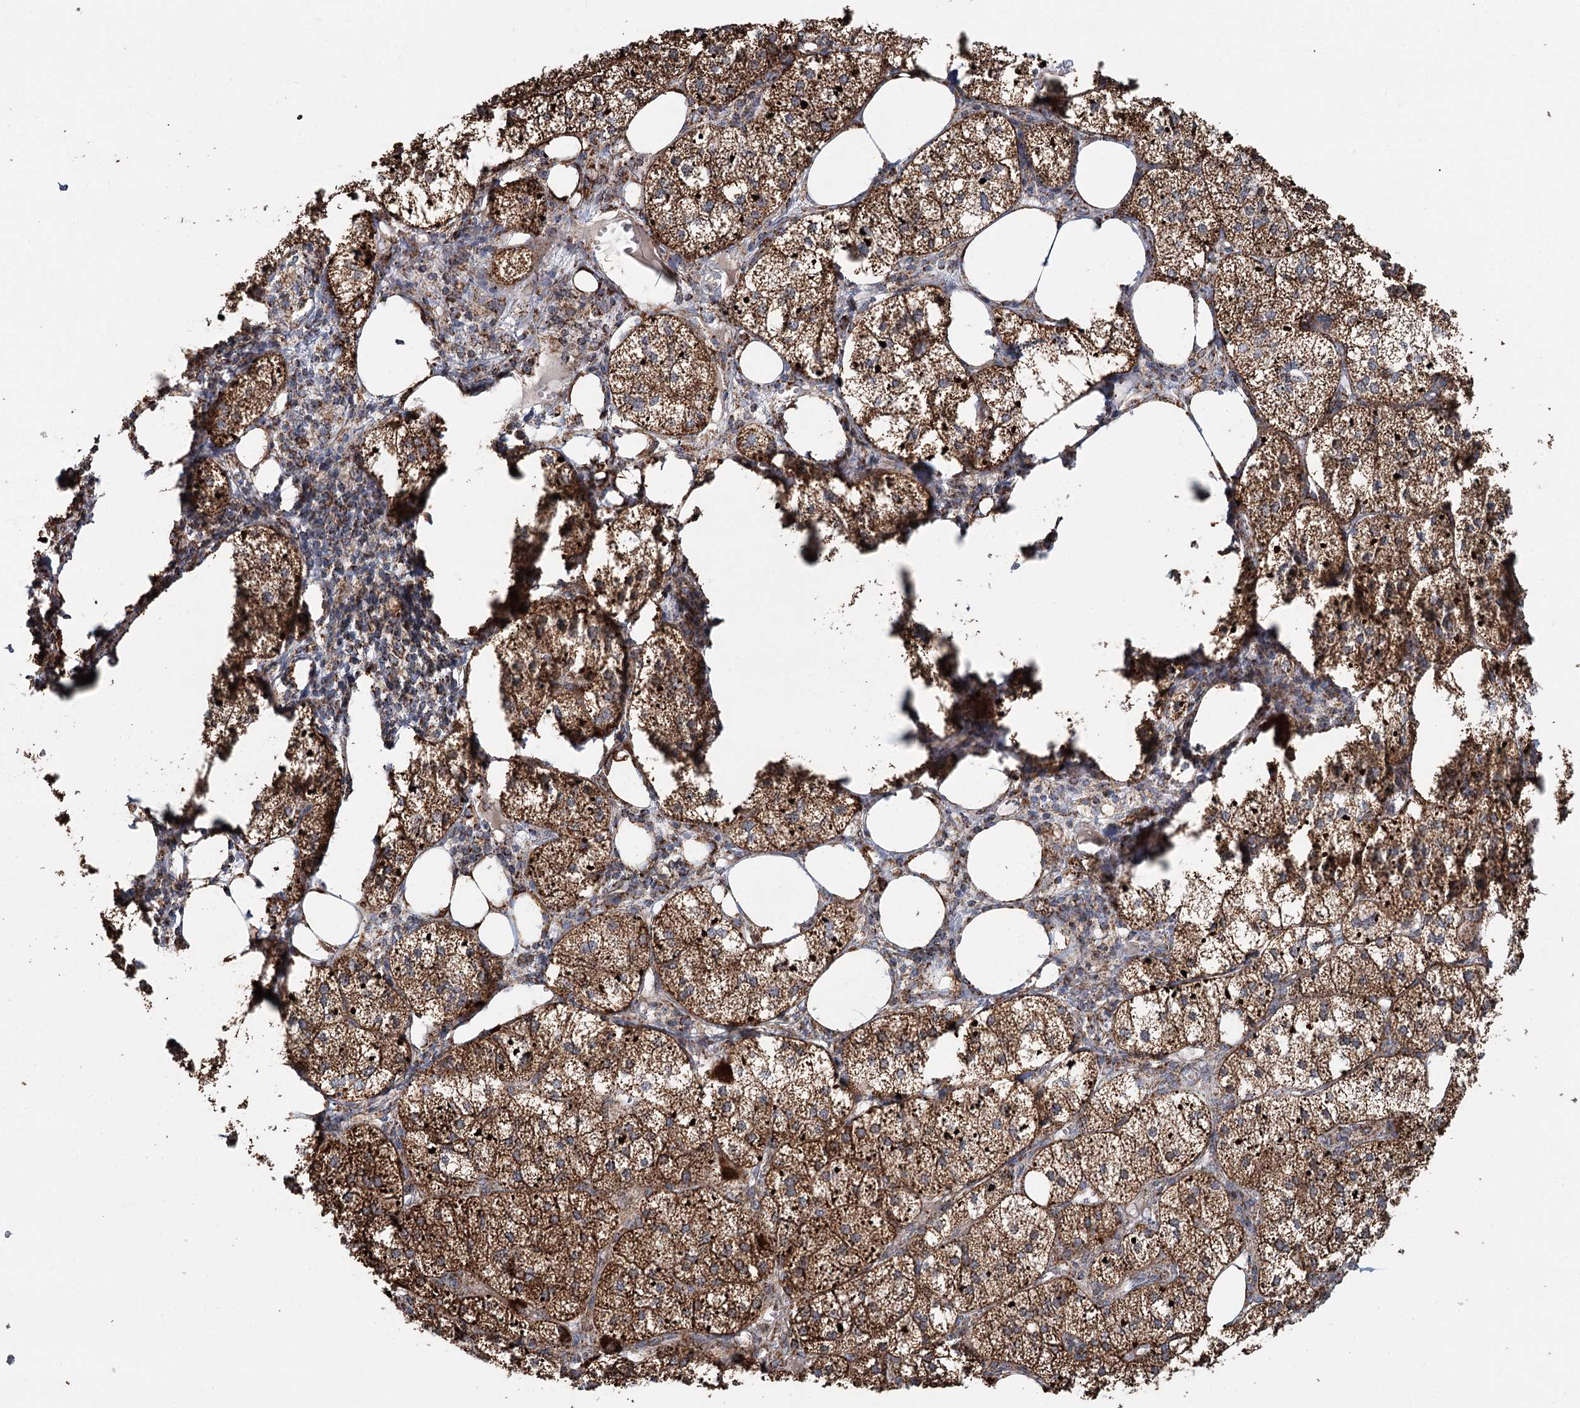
{"staining": {"intensity": "strong", "quantity": ">75%", "location": "cytoplasmic/membranous"}, "tissue": "adrenal gland", "cell_type": "Glandular cells", "image_type": "normal", "snomed": [{"axis": "morphology", "description": "Normal tissue, NOS"}, {"axis": "topography", "description": "Adrenal gland"}], "caption": "Strong cytoplasmic/membranous protein positivity is seen in about >75% of glandular cells in adrenal gland. Using DAB (brown) and hematoxylin (blue) stains, captured at high magnification using brightfield microscopy.", "gene": "APH1A", "patient": {"sex": "female", "age": 61}}